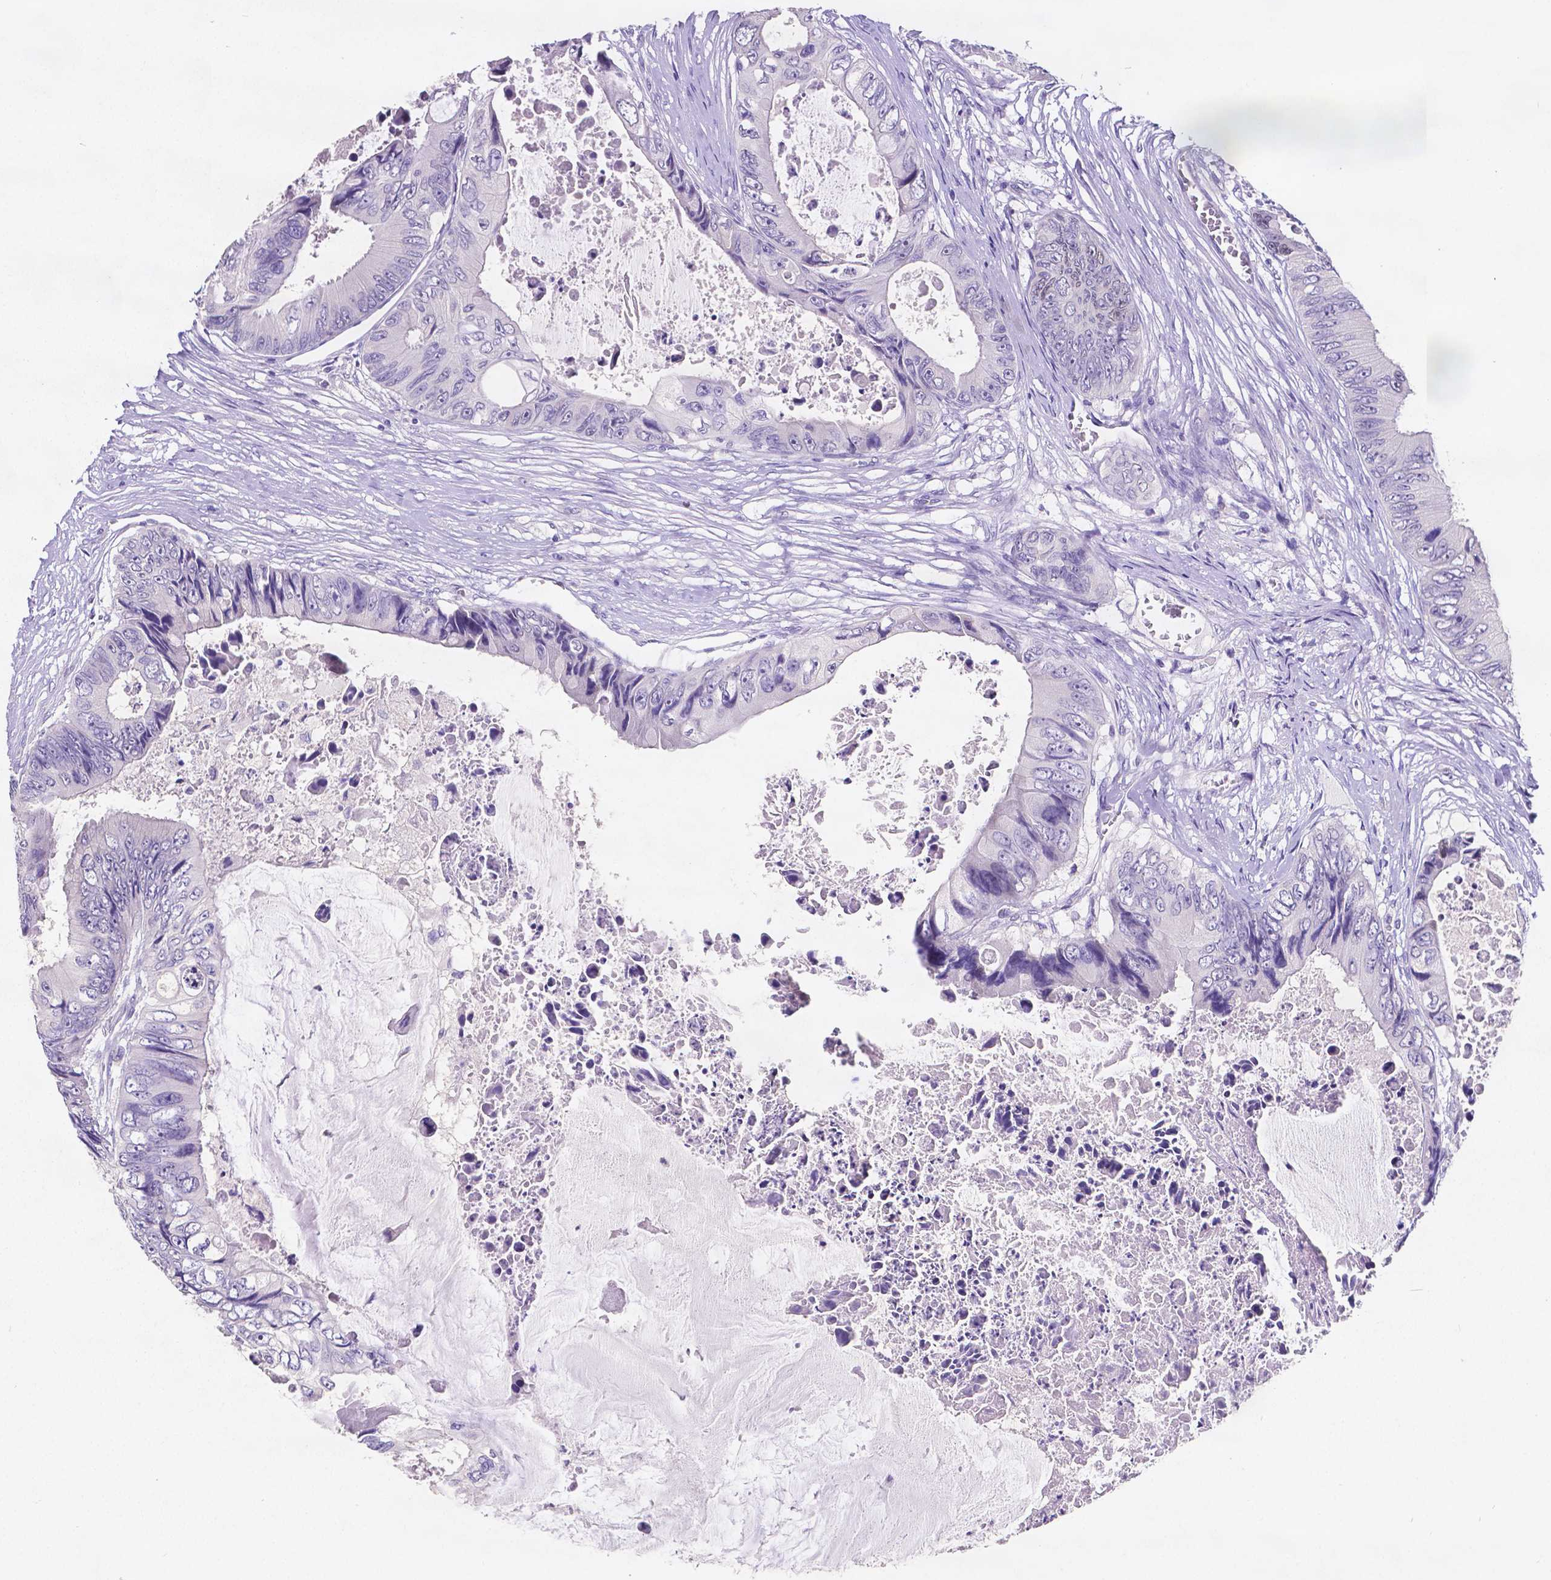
{"staining": {"intensity": "negative", "quantity": "none", "location": "none"}, "tissue": "colorectal cancer", "cell_type": "Tumor cells", "image_type": "cancer", "snomed": [{"axis": "morphology", "description": "Adenocarcinoma, NOS"}, {"axis": "topography", "description": "Rectum"}], "caption": "The photomicrograph shows no significant positivity in tumor cells of adenocarcinoma (colorectal). The staining is performed using DAB (3,3'-diaminobenzidine) brown chromogen with nuclei counter-stained in using hematoxylin.", "gene": "SATB2", "patient": {"sex": "male", "age": 63}}